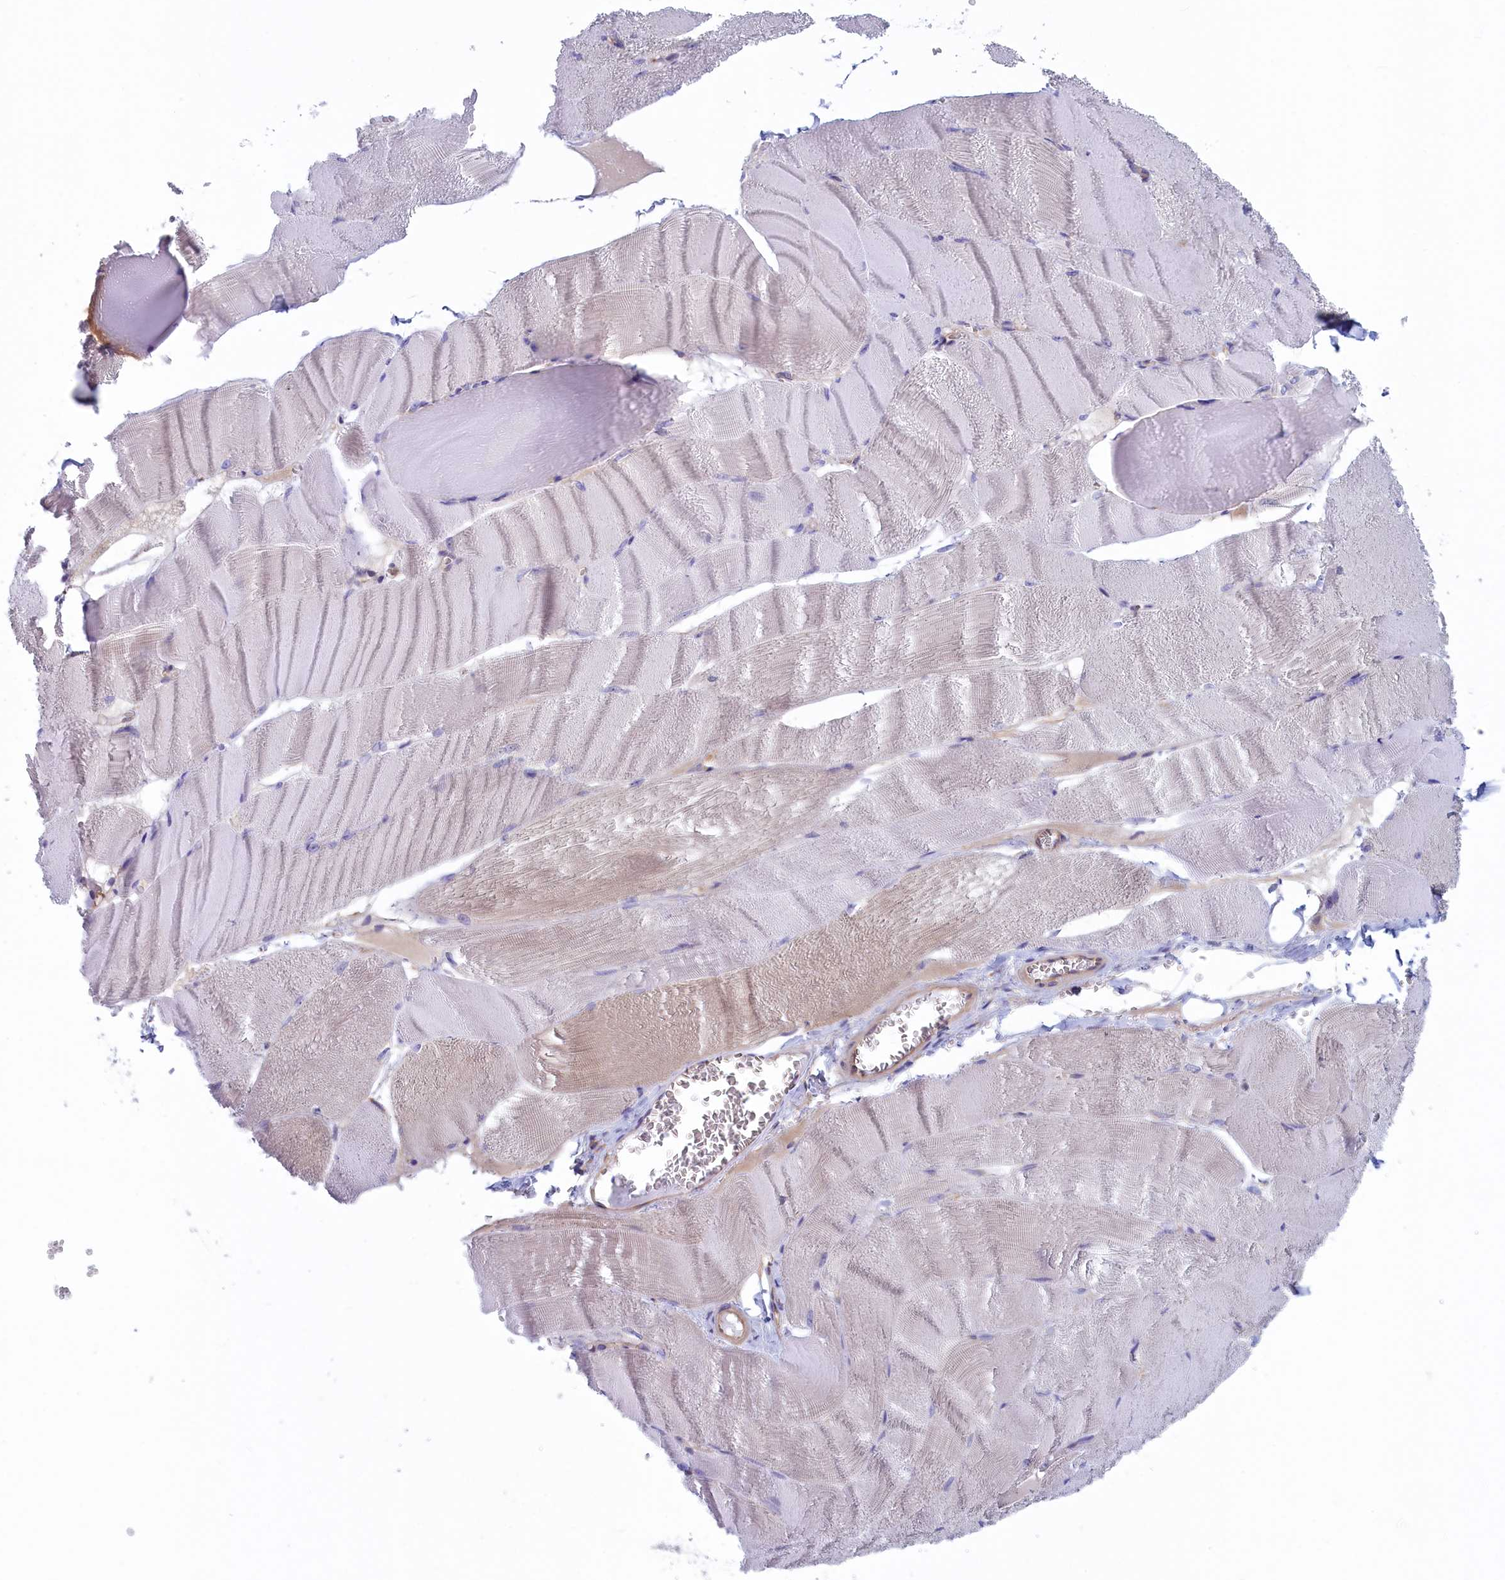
{"staining": {"intensity": "negative", "quantity": "none", "location": "none"}, "tissue": "skeletal muscle", "cell_type": "Myocytes", "image_type": "normal", "snomed": [{"axis": "morphology", "description": "Normal tissue, NOS"}, {"axis": "morphology", "description": "Basal cell carcinoma"}, {"axis": "topography", "description": "Skeletal muscle"}], "caption": "Immunohistochemistry photomicrograph of unremarkable skeletal muscle stained for a protein (brown), which exhibits no staining in myocytes.", "gene": "SYNDIG1L", "patient": {"sex": "female", "age": 64}}